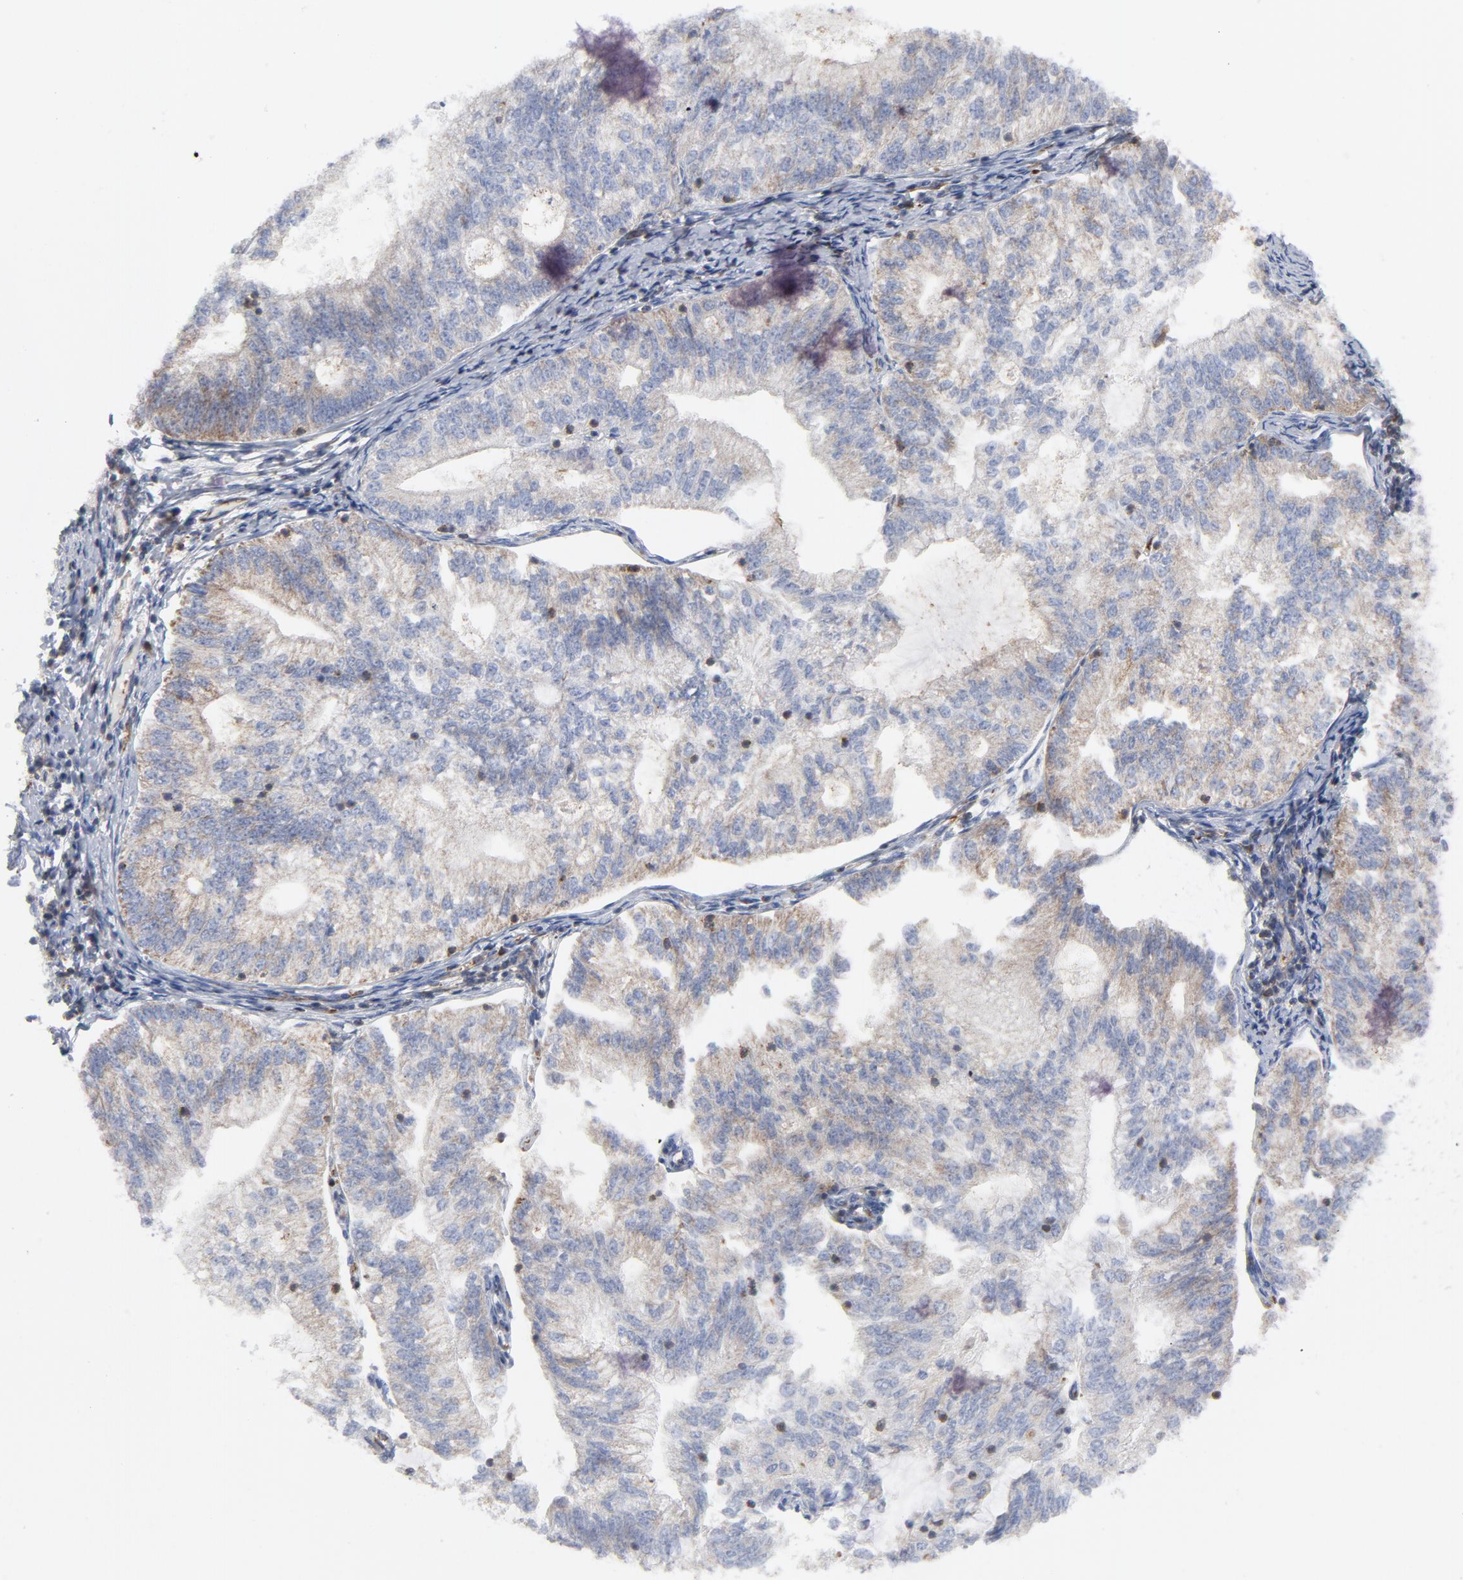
{"staining": {"intensity": "weak", "quantity": ">75%", "location": "cytoplasmic/membranous"}, "tissue": "endometrial cancer", "cell_type": "Tumor cells", "image_type": "cancer", "snomed": [{"axis": "morphology", "description": "Adenocarcinoma, NOS"}, {"axis": "topography", "description": "Endometrium"}], "caption": "Weak cytoplasmic/membranous protein positivity is appreciated in about >75% of tumor cells in endometrial cancer (adenocarcinoma).", "gene": "OXA1L", "patient": {"sex": "female", "age": 69}}